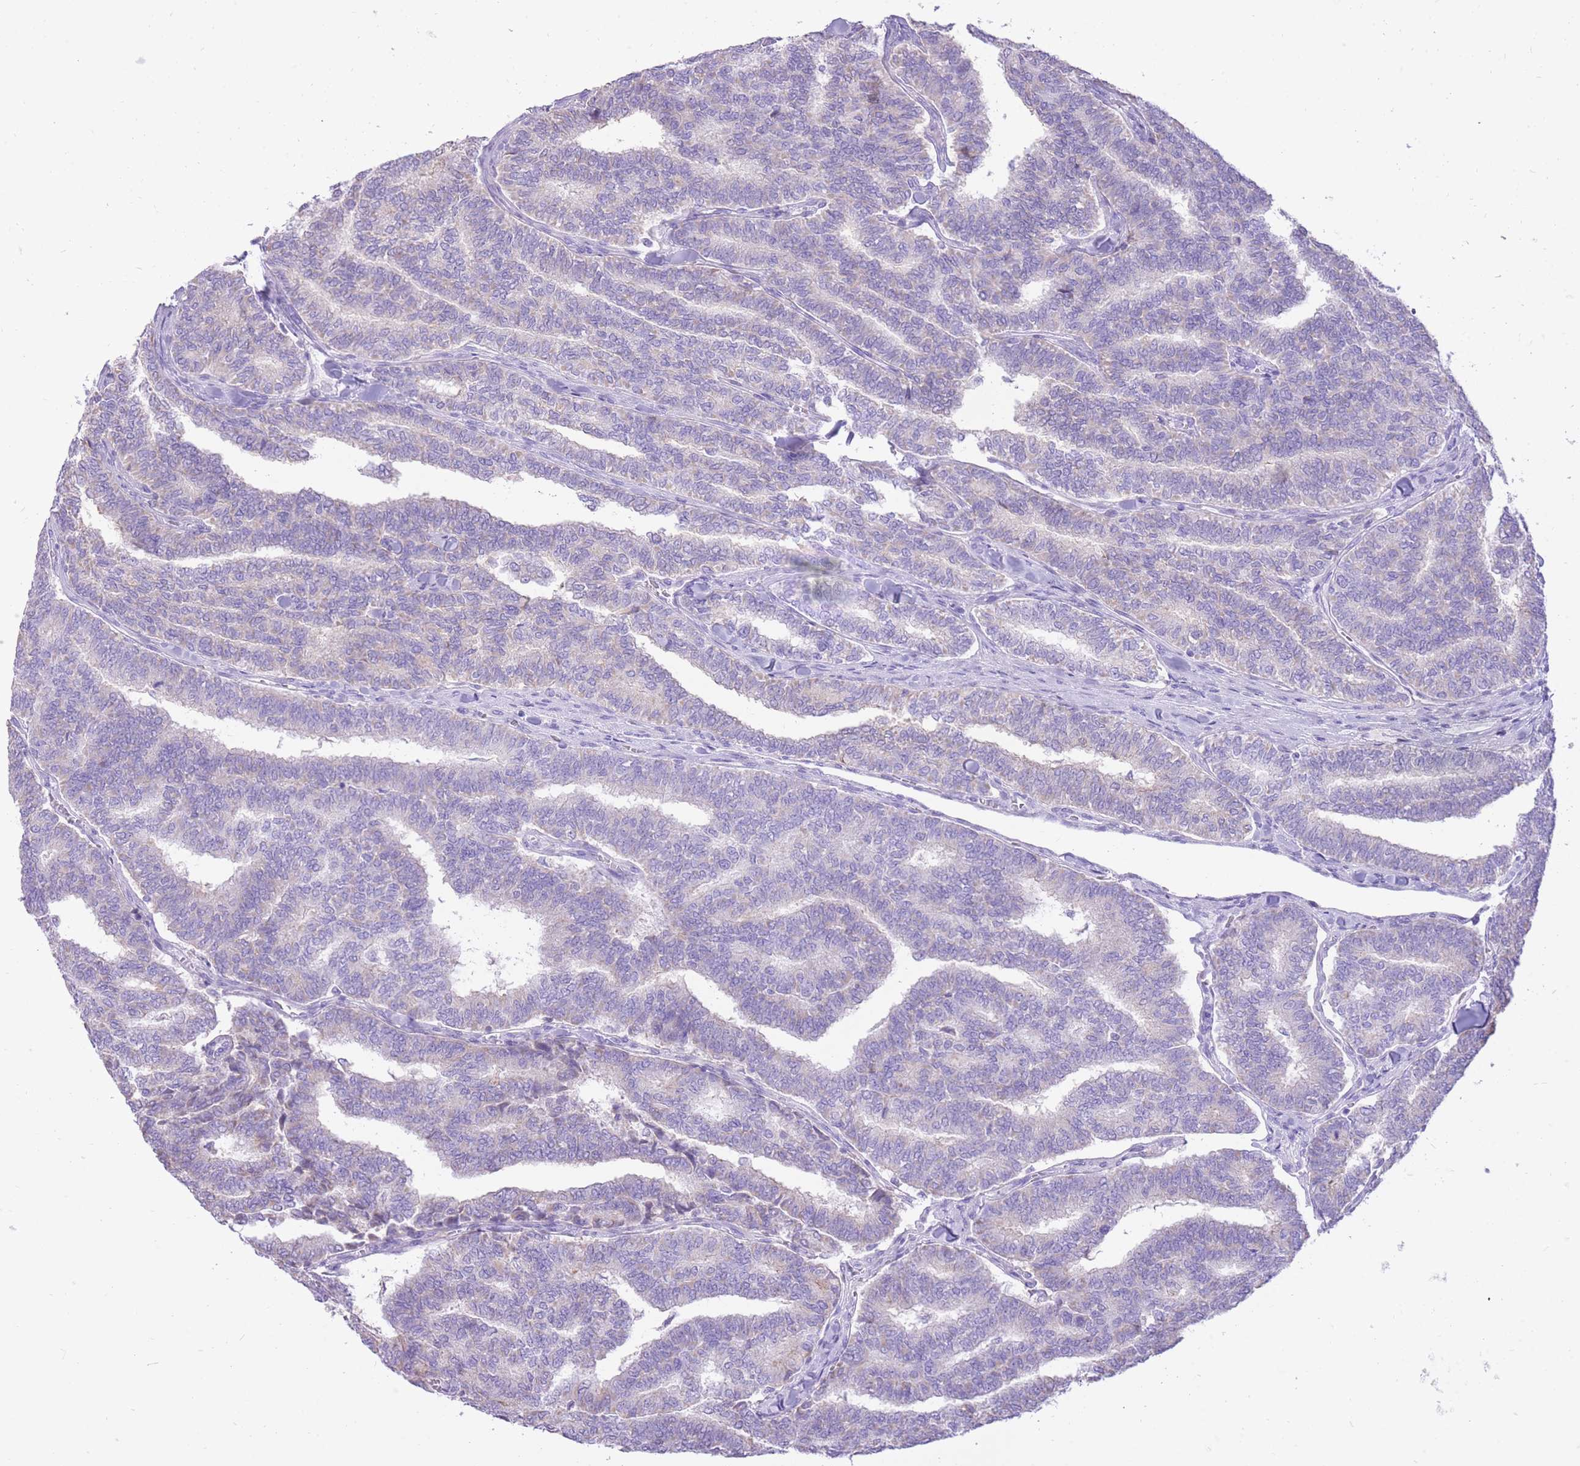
{"staining": {"intensity": "negative", "quantity": "none", "location": "none"}, "tissue": "thyroid cancer", "cell_type": "Tumor cells", "image_type": "cancer", "snomed": [{"axis": "morphology", "description": "Papillary adenocarcinoma, NOS"}, {"axis": "topography", "description": "Thyroid gland"}], "caption": "The histopathology image displays no significant expression in tumor cells of thyroid cancer.", "gene": "SLC4A4", "patient": {"sex": "female", "age": 35}}